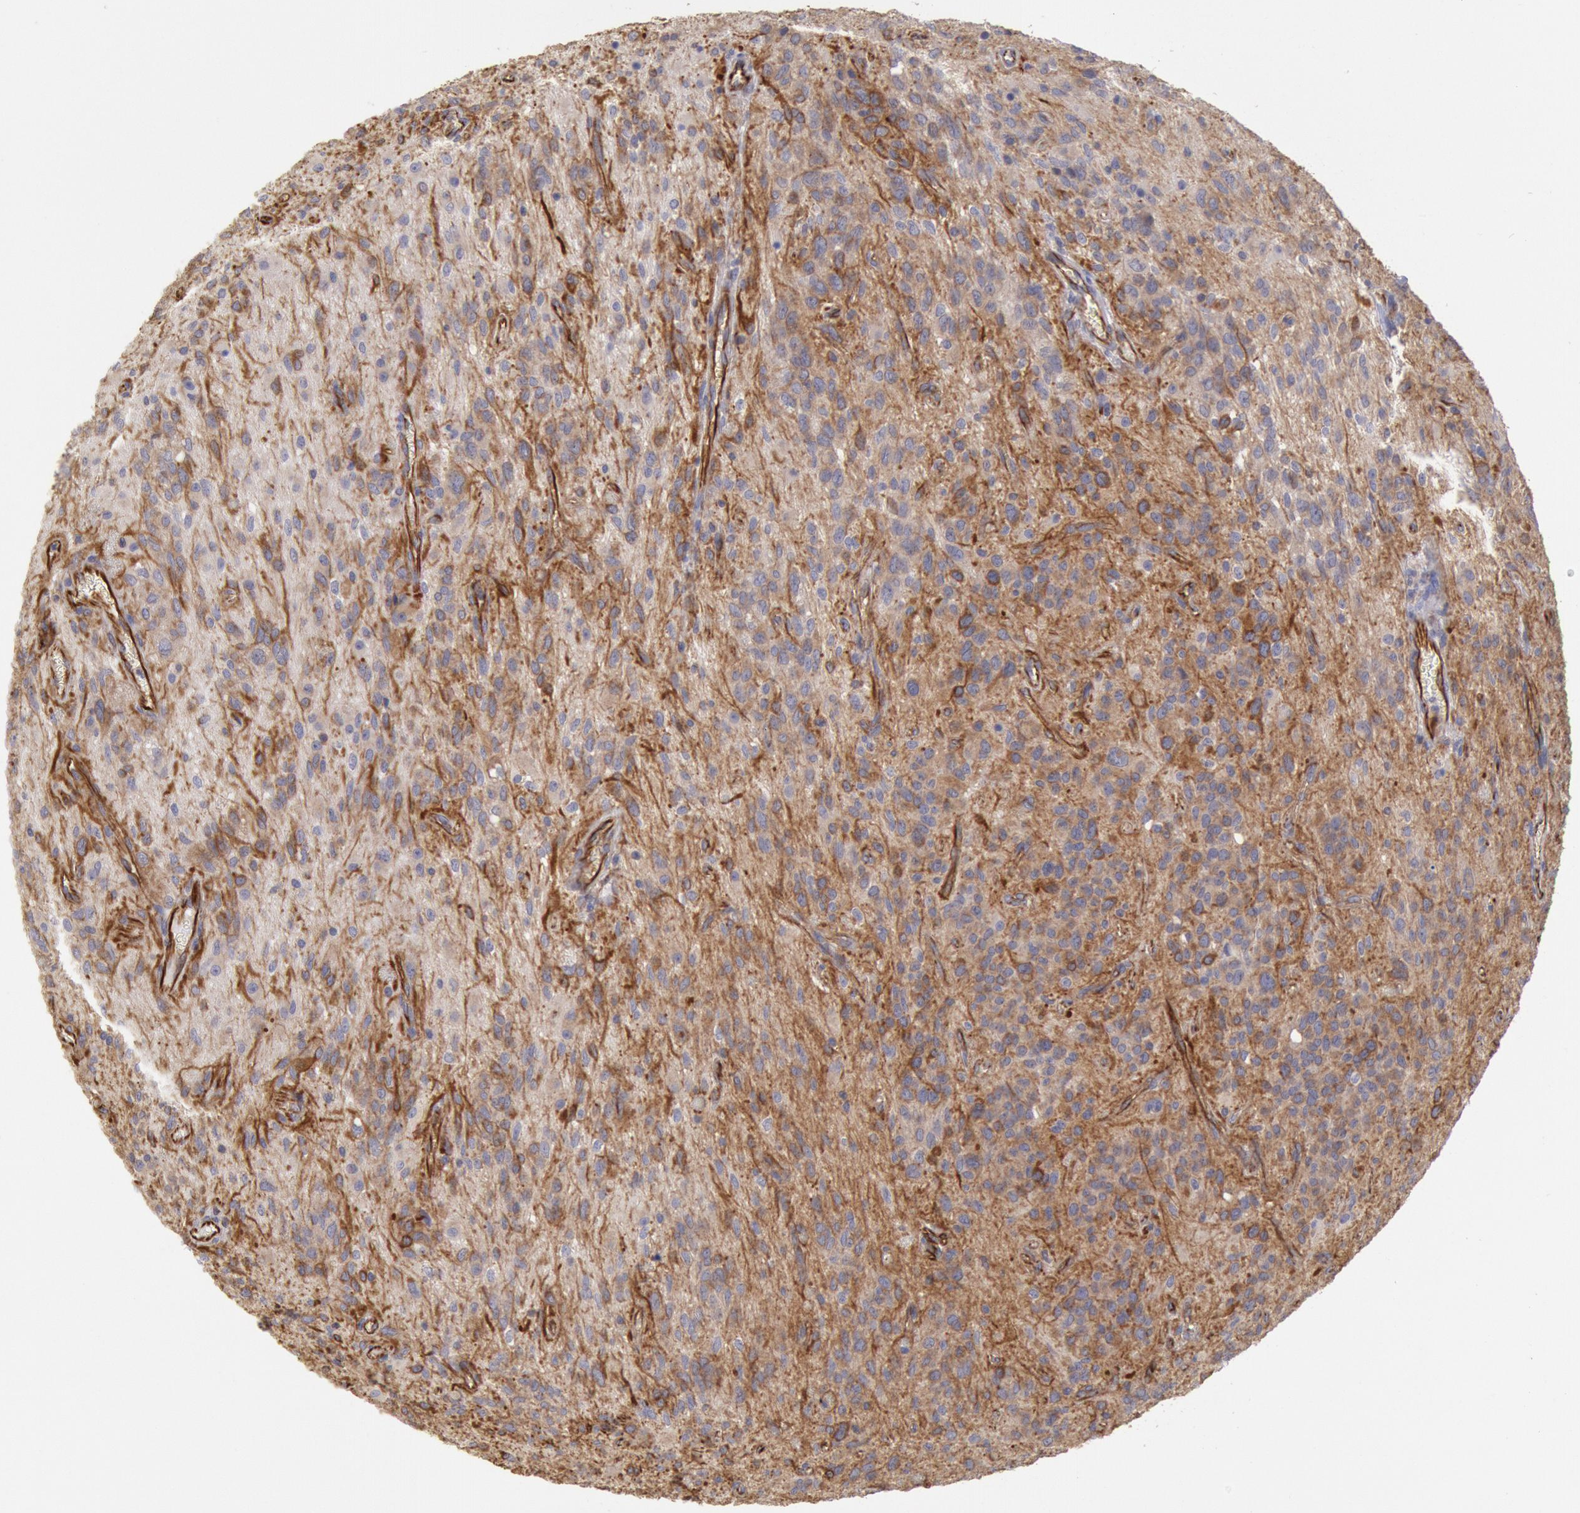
{"staining": {"intensity": "weak", "quantity": "25%-75%", "location": "cytoplasmic/membranous"}, "tissue": "glioma", "cell_type": "Tumor cells", "image_type": "cancer", "snomed": [{"axis": "morphology", "description": "Glioma, malignant, Low grade"}, {"axis": "topography", "description": "Brain"}], "caption": "A brown stain labels weak cytoplasmic/membranous positivity of a protein in glioma tumor cells.", "gene": "RNF139", "patient": {"sex": "female", "age": 15}}